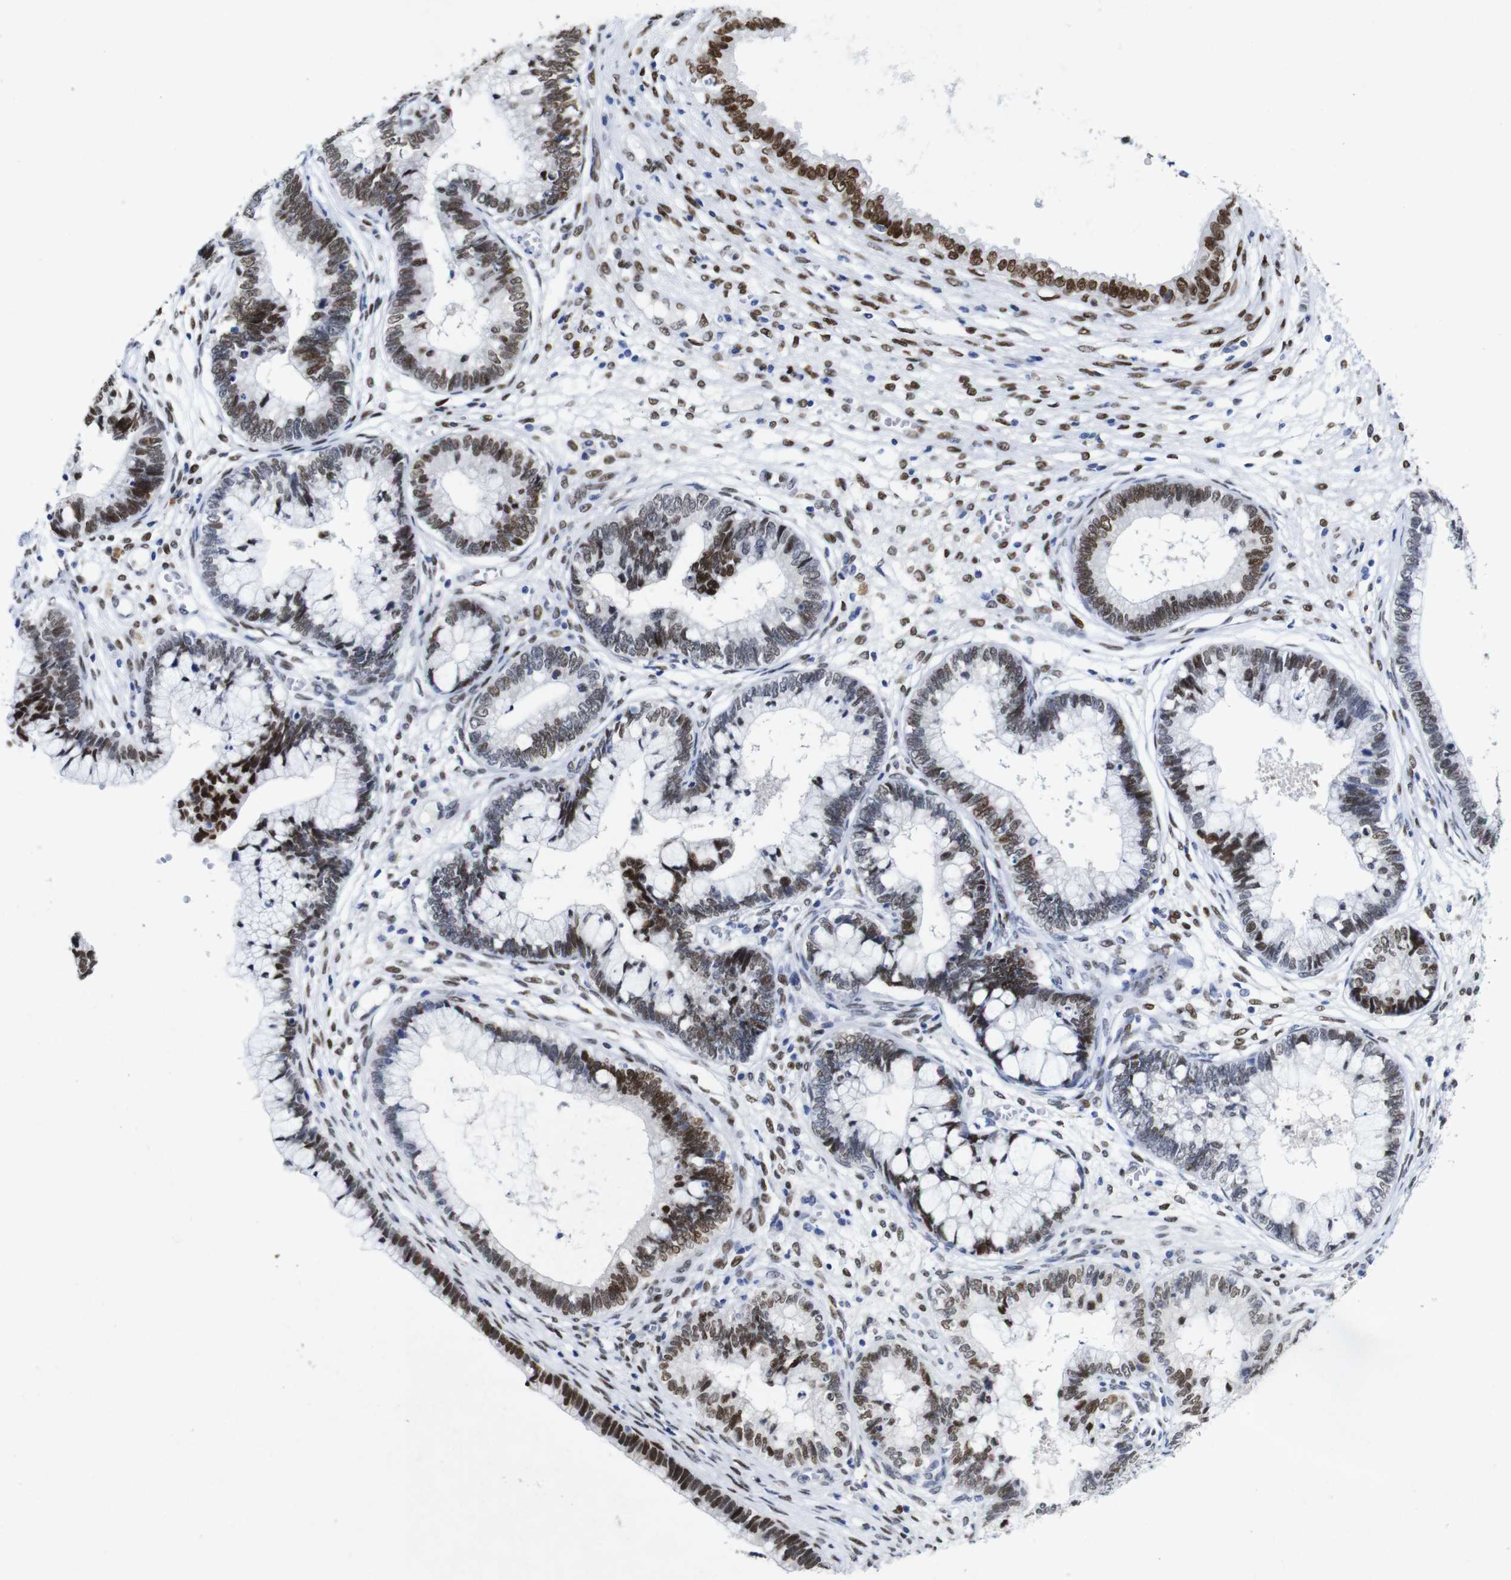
{"staining": {"intensity": "strong", "quantity": ">75%", "location": "nuclear"}, "tissue": "cervical cancer", "cell_type": "Tumor cells", "image_type": "cancer", "snomed": [{"axis": "morphology", "description": "Adenocarcinoma, NOS"}, {"axis": "topography", "description": "Cervix"}], "caption": "Brown immunohistochemical staining in cervical cancer (adenocarcinoma) reveals strong nuclear staining in approximately >75% of tumor cells.", "gene": "FOSL2", "patient": {"sex": "female", "age": 44}}